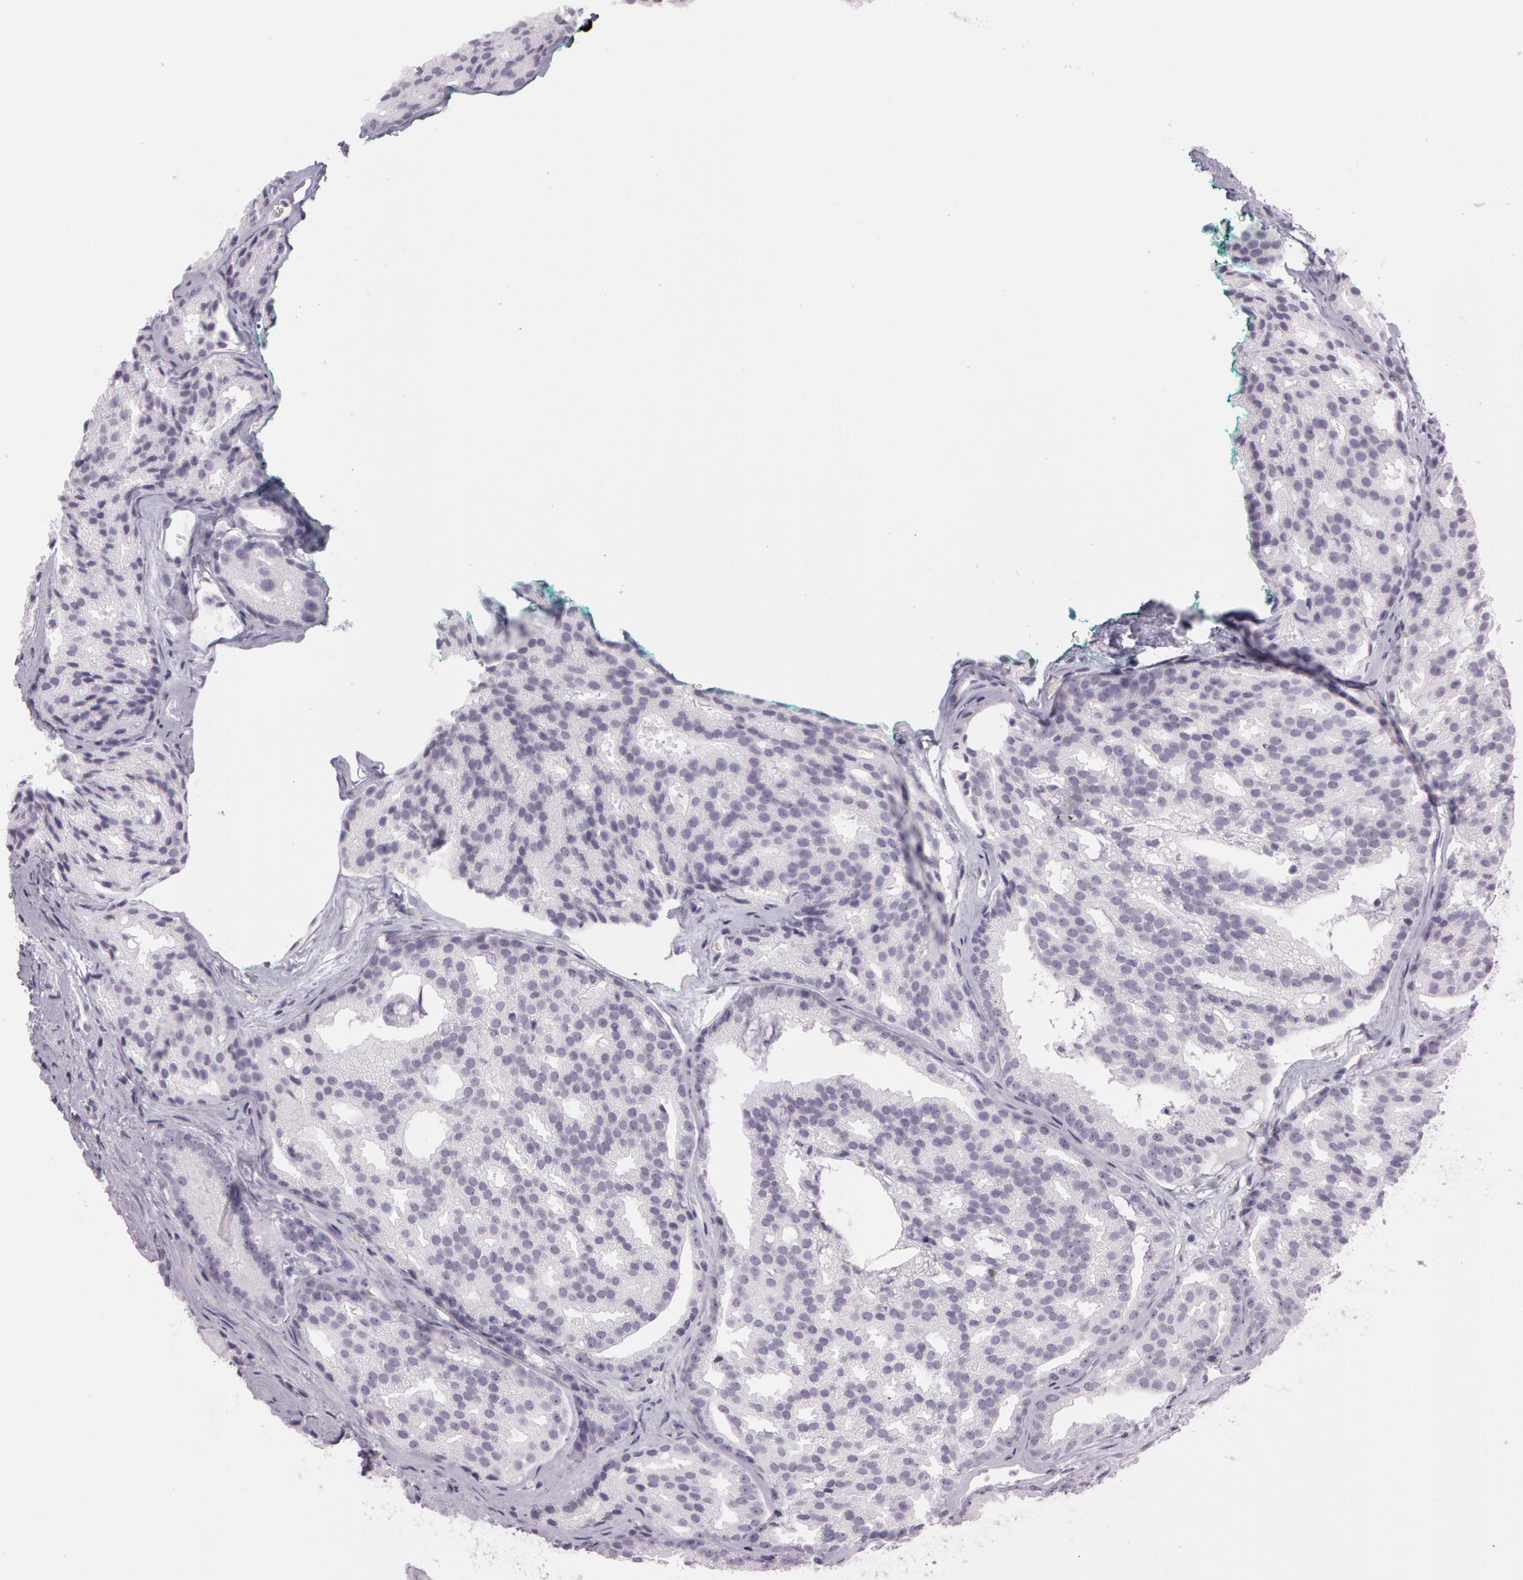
{"staining": {"intensity": "negative", "quantity": "none", "location": "none"}, "tissue": "prostate cancer", "cell_type": "Tumor cells", "image_type": "cancer", "snomed": [{"axis": "morphology", "description": "Adenocarcinoma, High grade"}, {"axis": "topography", "description": "Prostate"}], "caption": "A high-resolution photomicrograph shows IHC staining of high-grade adenocarcinoma (prostate), which shows no significant expression in tumor cells. The staining is performed using DAB (3,3'-diaminobenzidine) brown chromogen with nuclei counter-stained in using hematoxylin.", "gene": "OTC", "patient": {"sex": "male", "age": 64}}